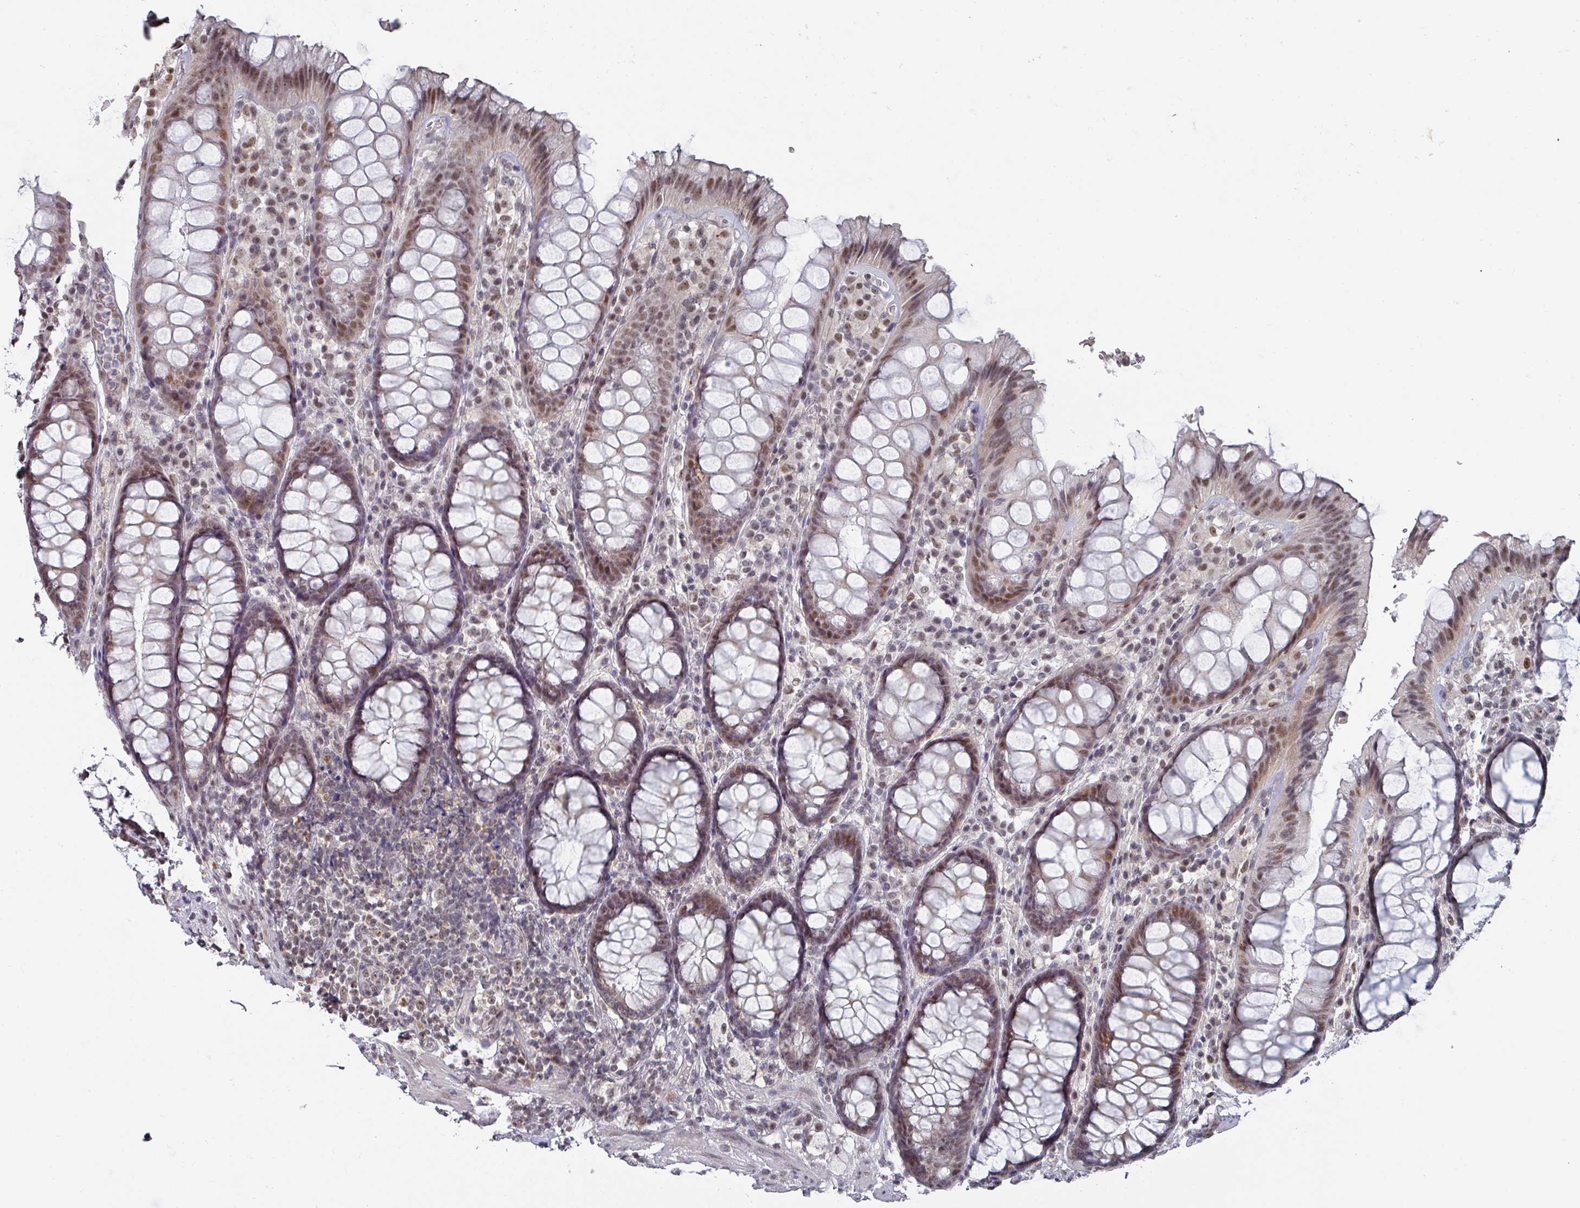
{"staining": {"intensity": "moderate", "quantity": "25%-75%", "location": "nuclear"}, "tissue": "rectum", "cell_type": "Glandular cells", "image_type": "normal", "snomed": [{"axis": "morphology", "description": "Normal tissue, NOS"}, {"axis": "topography", "description": "Rectum"}], "caption": "Immunohistochemical staining of unremarkable human rectum exhibits moderate nuclear protein positivity in approximately 25%-75% of glandular cells. The staining was performed using DAB (3,3'-diaminobenzidine), with brown indicating positive protein expression. Nuclei are stained blue with hematoxylin.", "gene": "ZNF654", "patient": {"sex": "male", "age": 83}}